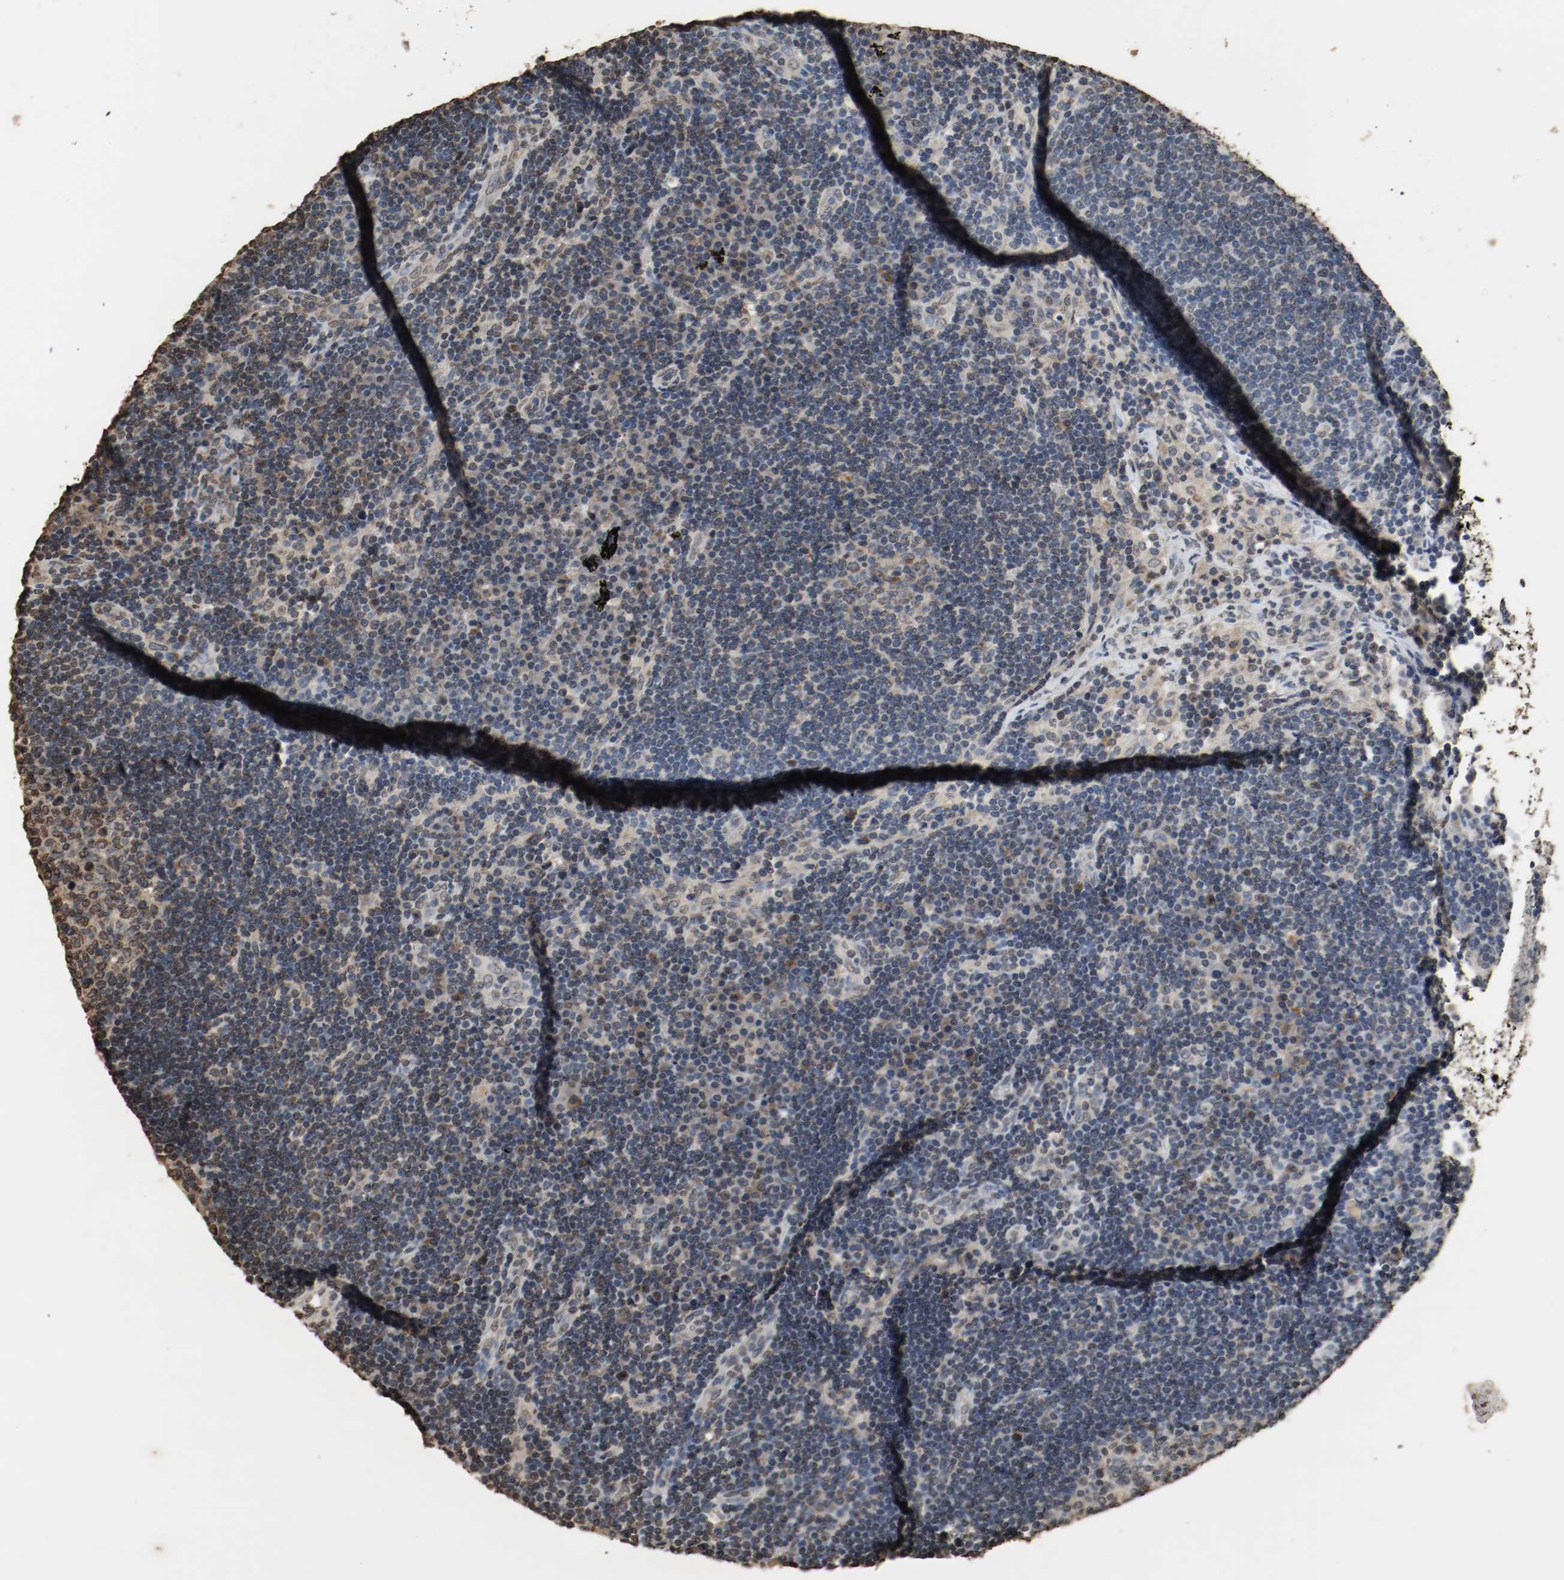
{"staining": {"intensity": "weak", "quantity": "25%-75%", "location": "cytoplasmic/membranous"}, "tissue": "lymph node", "cell_type": "Germinal center cells", "image_type": "normal", "snomed": [{"axis": "morphology", "description": "Normal tissue, NOS"}, {"axis": "morphology", "description": "Squamous cell carcinoma, metastatic, NOS"}, {"axis": "topography", "description": "Lymph node"}], "caption": "Protein analysis of unremarkable lymph node demonstrates weak cytoplasmic/membranous positivity in about 25%-75% of germinal center cells. The staining is performed using DAB (3,3'-diaminobenzidine) brown chromogen to label protein expression. The nuclei are counter-stained blue using hematoxylin.", "gene": "RTN4", "patient": {"sex": "female", "age": 53}}